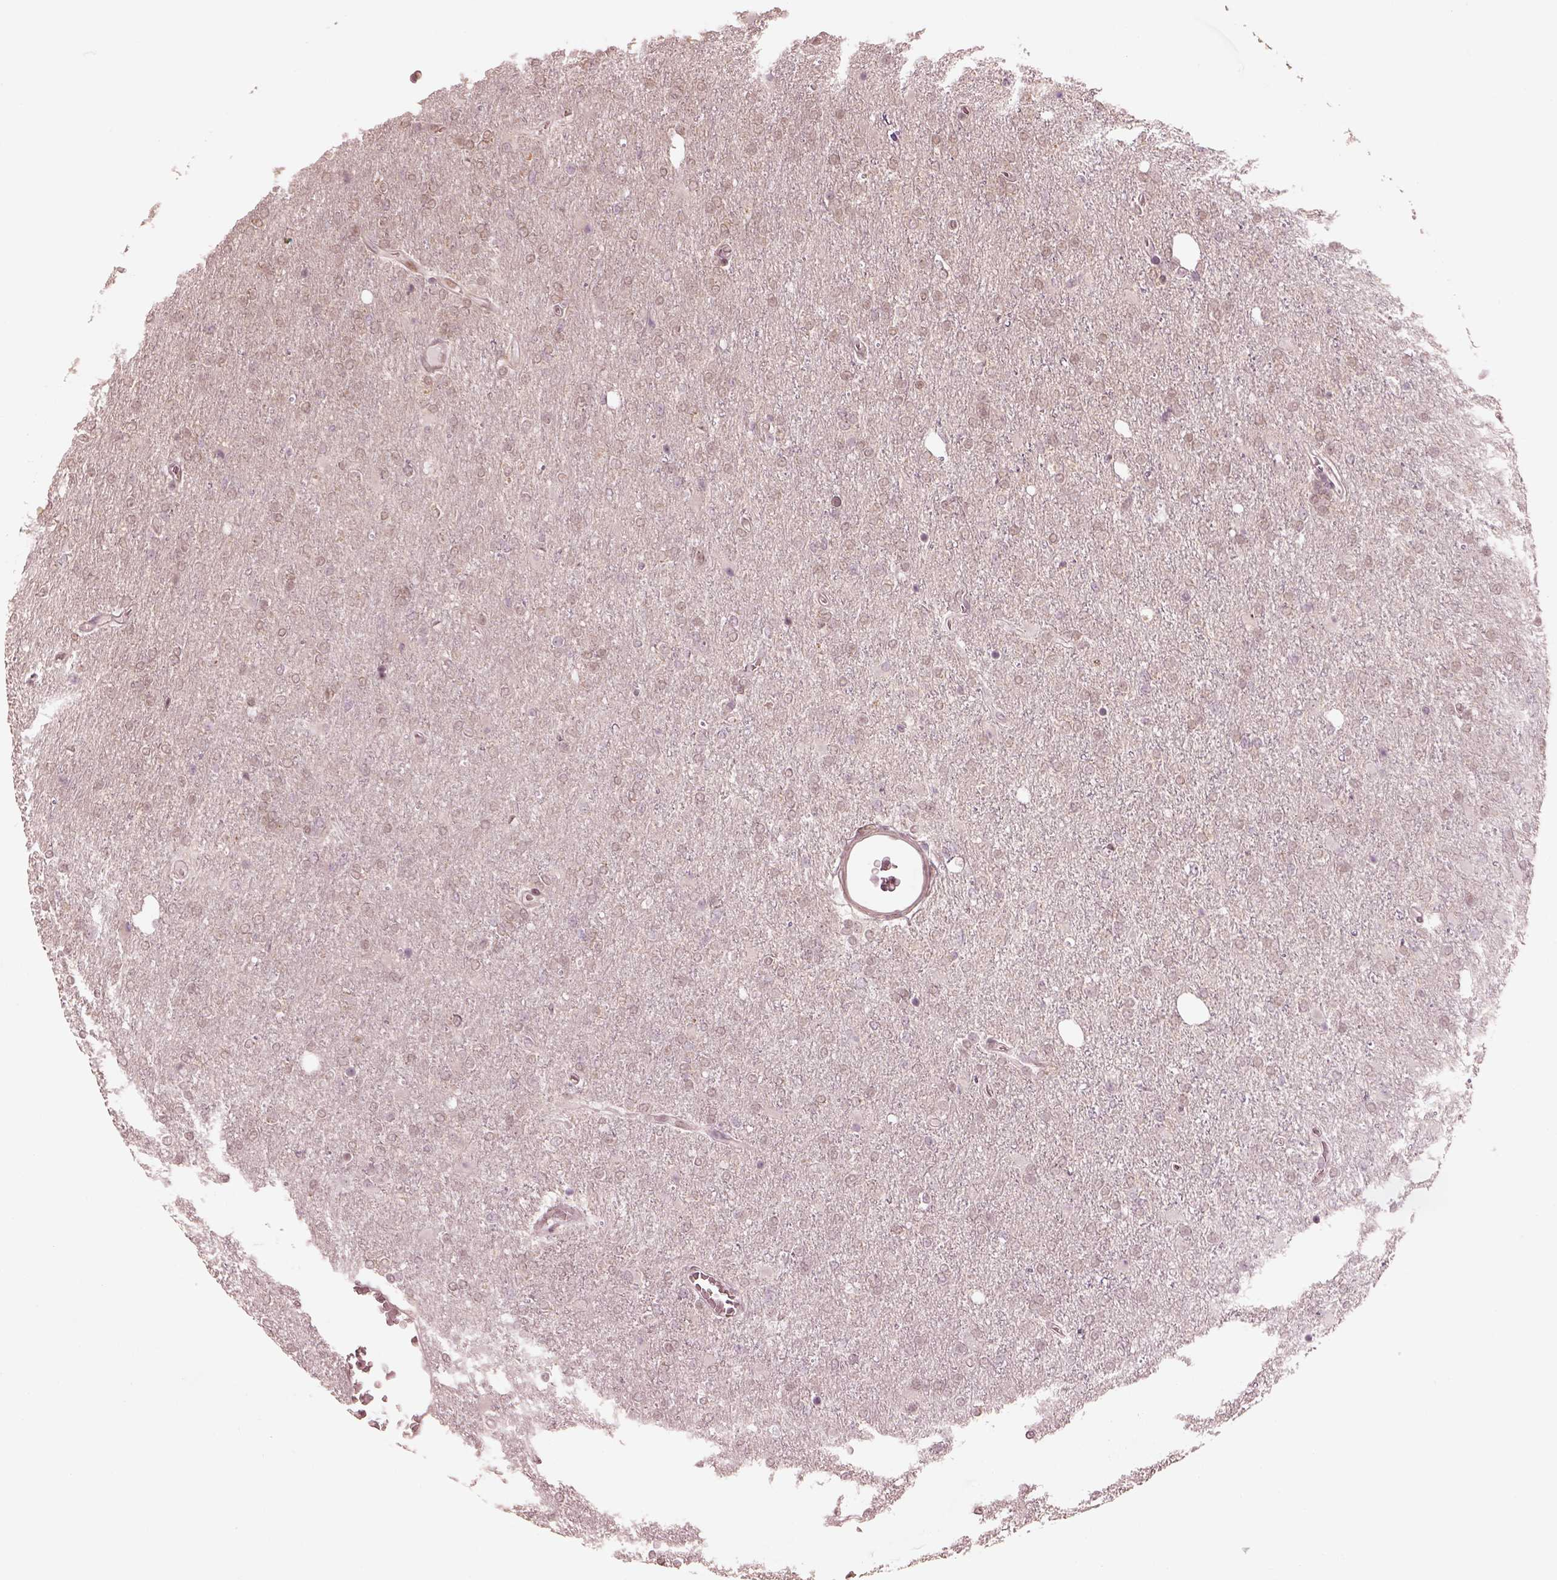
{"staining": {"intensity": "negative", "quantity": "none", "location": "none"}, "tissue": "glioma", "cell_type": "Tumor cells", "image_type": "cancer", "snomed": [{"axis": "morphology", "description": "Glioma, malignant, High grade"}, {"axis": "topography", "description": "Cerebral cortex"}], "caption": "The histopathology image shows no staining of tumor cells in glioma.", "gene": "IQCB1", "patient": {"sex": "male", "age": 70}}